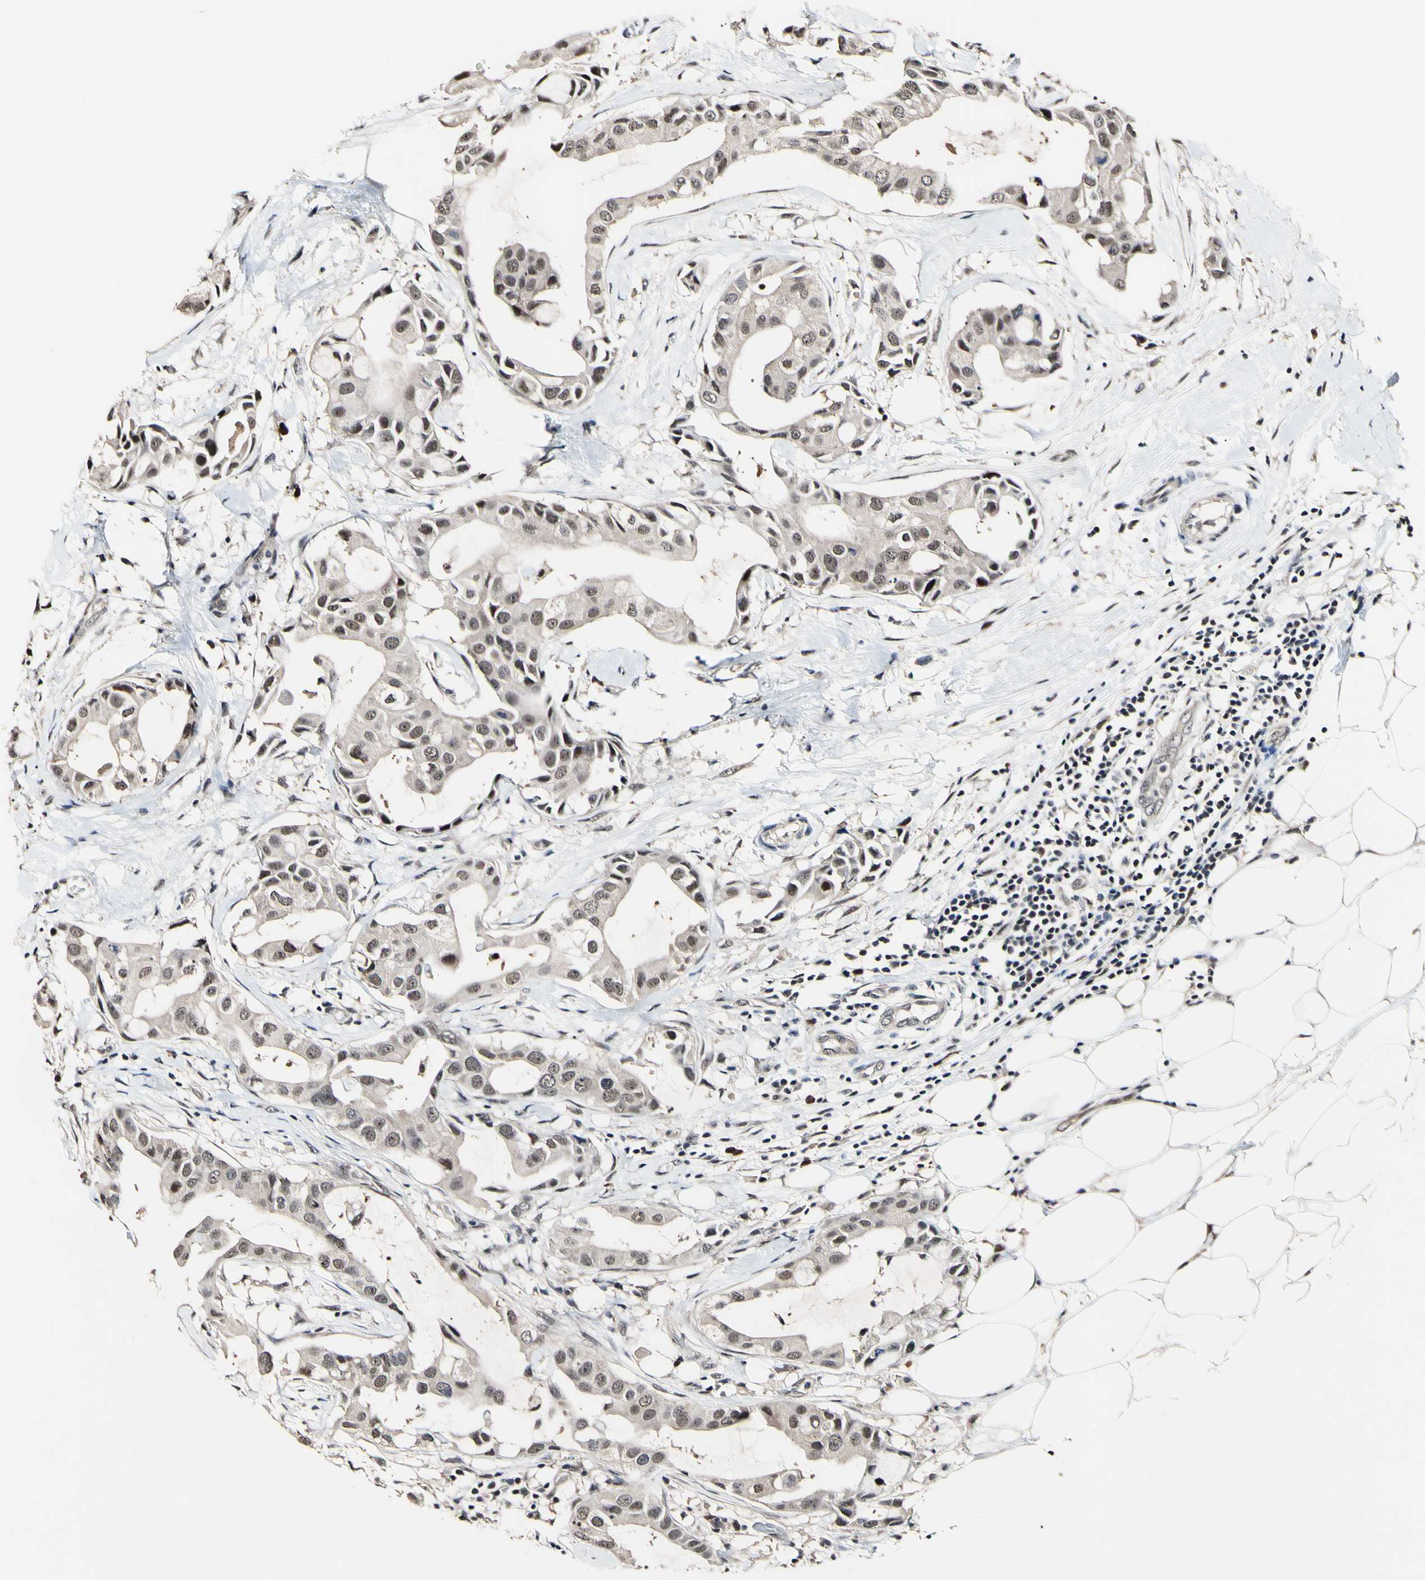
{"staining": {"intensity": "weak", "quantity": ">75%", "location": "cytoplasmic/membranous,nuclear"}, "tissue": "breast cancer", "cell_type": "Tumor cells", "image_type": "cancer", "snomed": [{"axis": "morphology", "description": "Duct carcinoma"}, {"axis": "topography", "description": "Breast"}], "caption": "Weak cytoplasmic/membranous and nuclear staining is identified in about >75% of tumor cells in intraductal carcinoma (breast). (DAB IHC, brown staining for protein, blue staining for nuclei).", "gene": "PSMD10", "patient": {"sex": "female", "age": 40}}